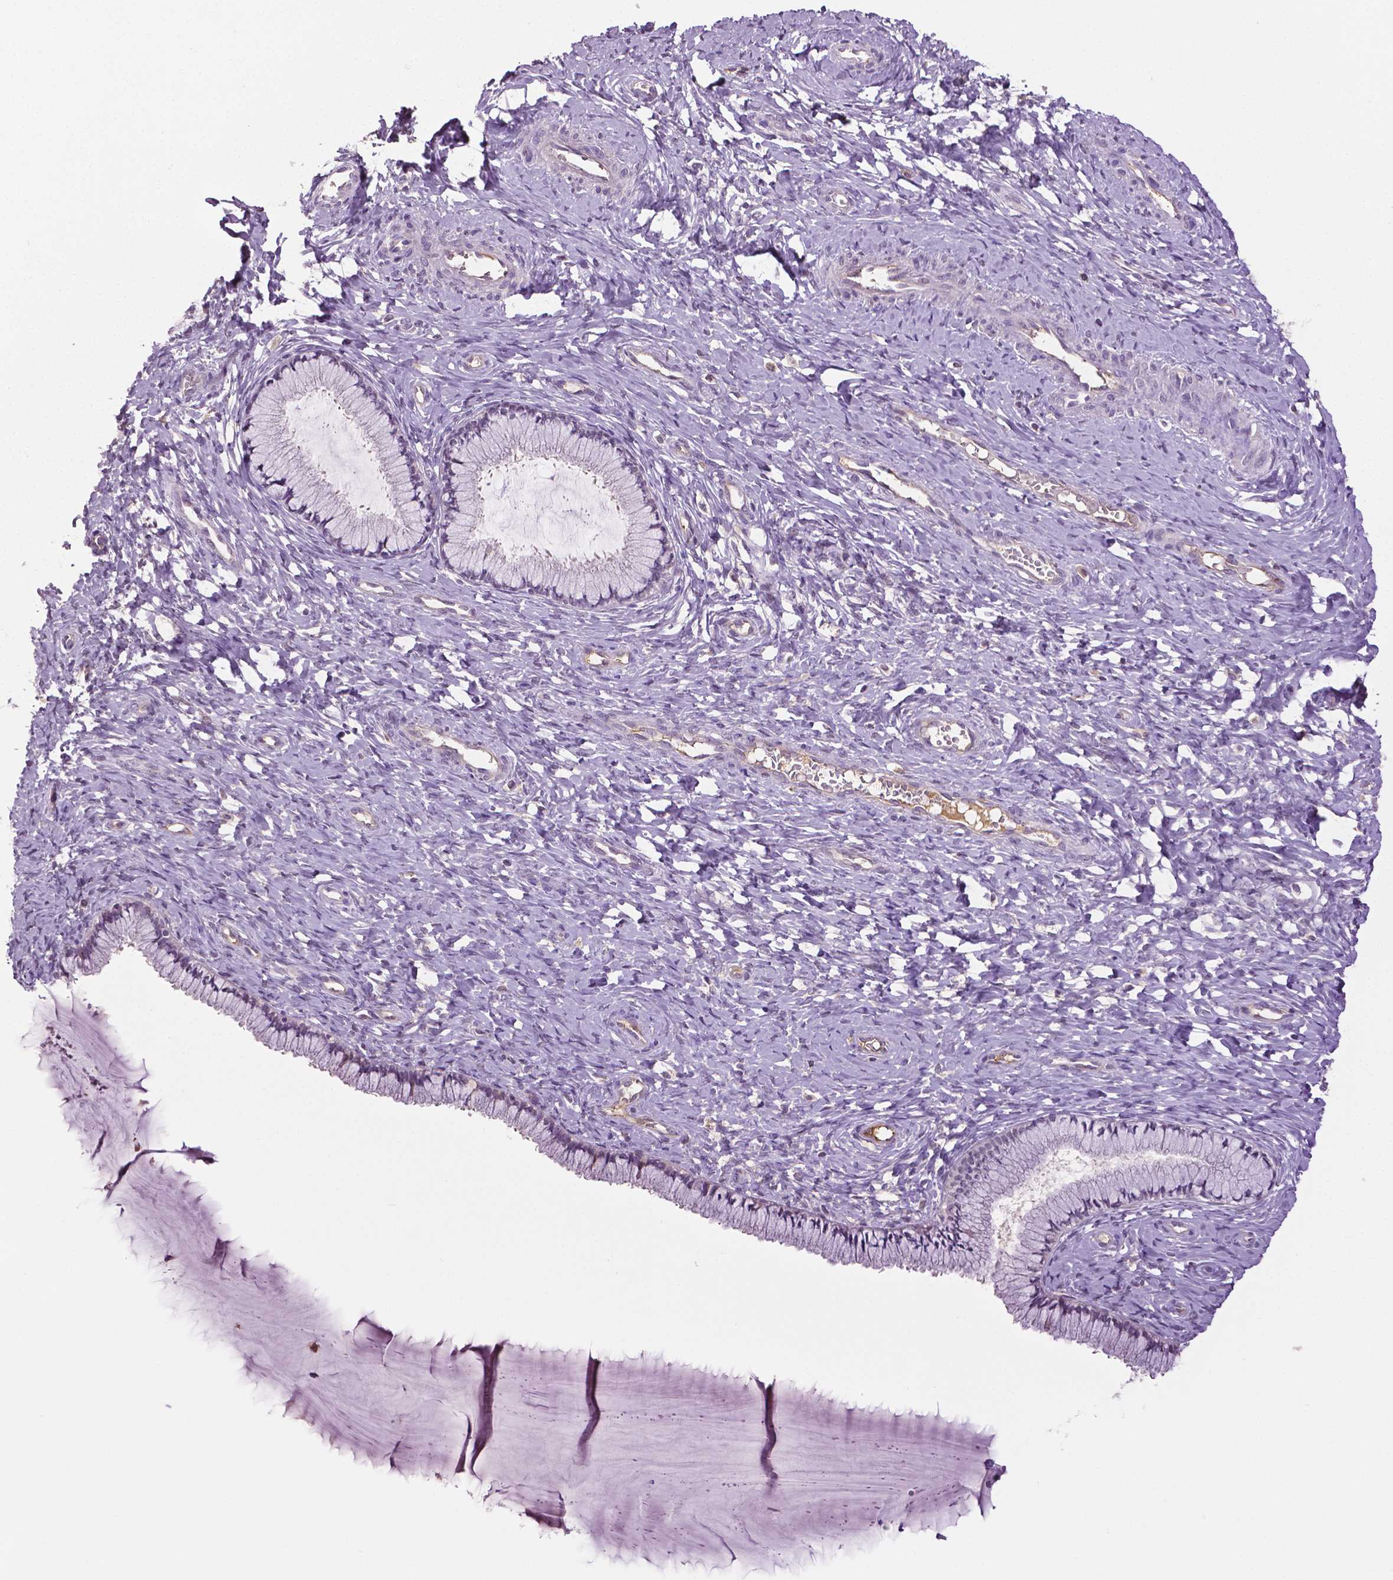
{"staining": {"intensity": "negative", "quantity": "none", "location": "none"}, "tissue": "cervix", "cell_type": "Glandular cells", "image_type": "normal", "snomed": [{"axis": "morphology", "description": "Normal tissue, NOS"}, {"axis": "topography", "description": "Cervix"}], "caption": "Immunohistochemical staining of benign human cervix demonstrates no significant staining in glandular cells.", "gene": "PTPN5", "patient": {"sex": "female", "age": 37}}